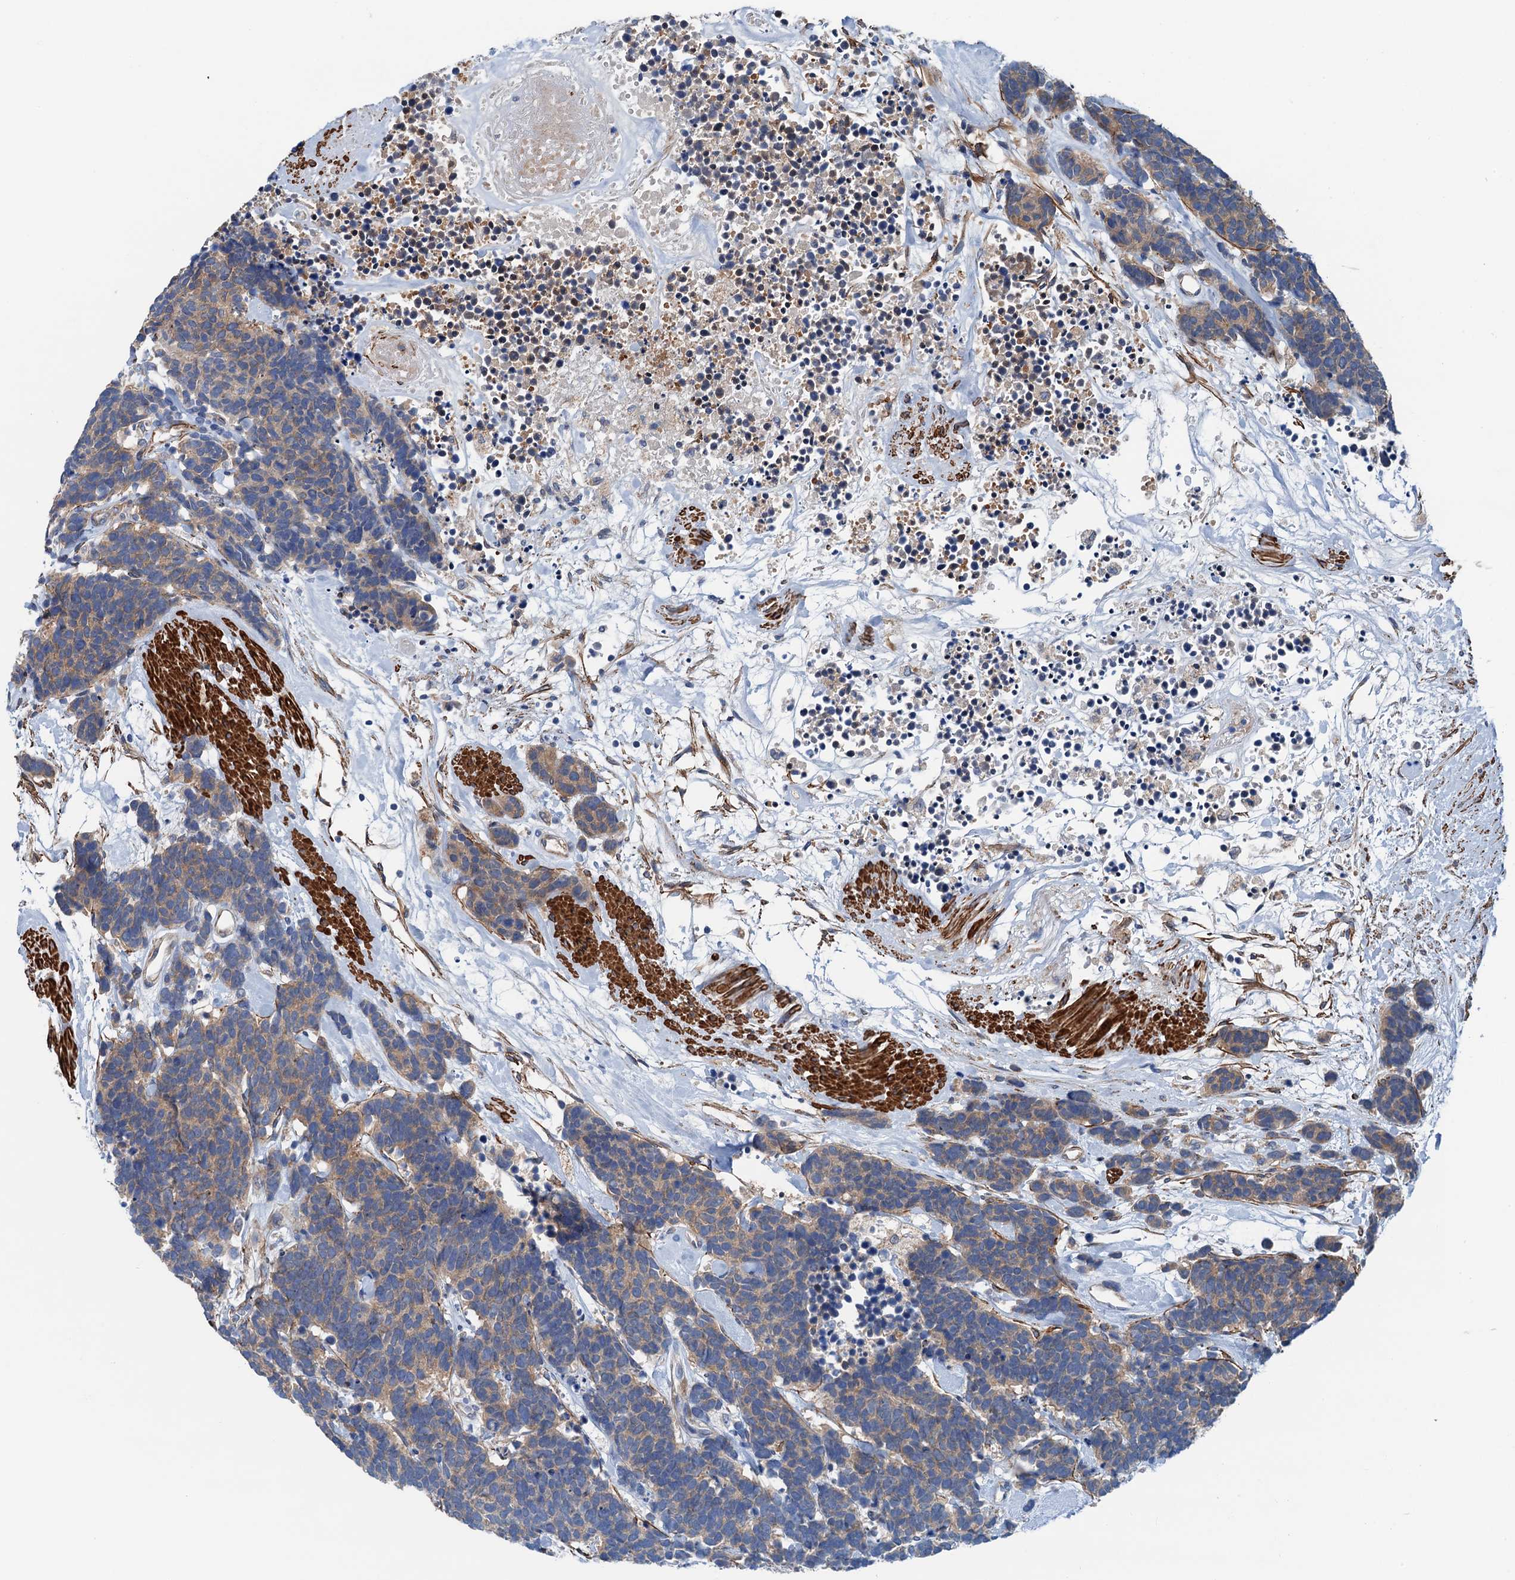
{"staining": {"intensity": "moderate", "quantity": "25%-75%", "location": "cytoplasmic/membranous"}, "tissue": "carcinoid", "cell_type": "Tumor cells", "image_type": "cancer", "snomed": [{"axis": "morphology", "description": "Carcinoma, NOS"}, {"axis": "morphology", "description": "Carcinoid, malignant, NOS"}, {"axis": "topography", "description": "Urinary bladder"}], "caption": "A micrograph showing moderate cytoplasmic/membranous positivity in approximately 25%-75% of tumor cells in carcinoid, as visualized by brown immunohistochemical staining.", "gene": "CSTPP1", "patient": {"sex": "male", "age": 57}}